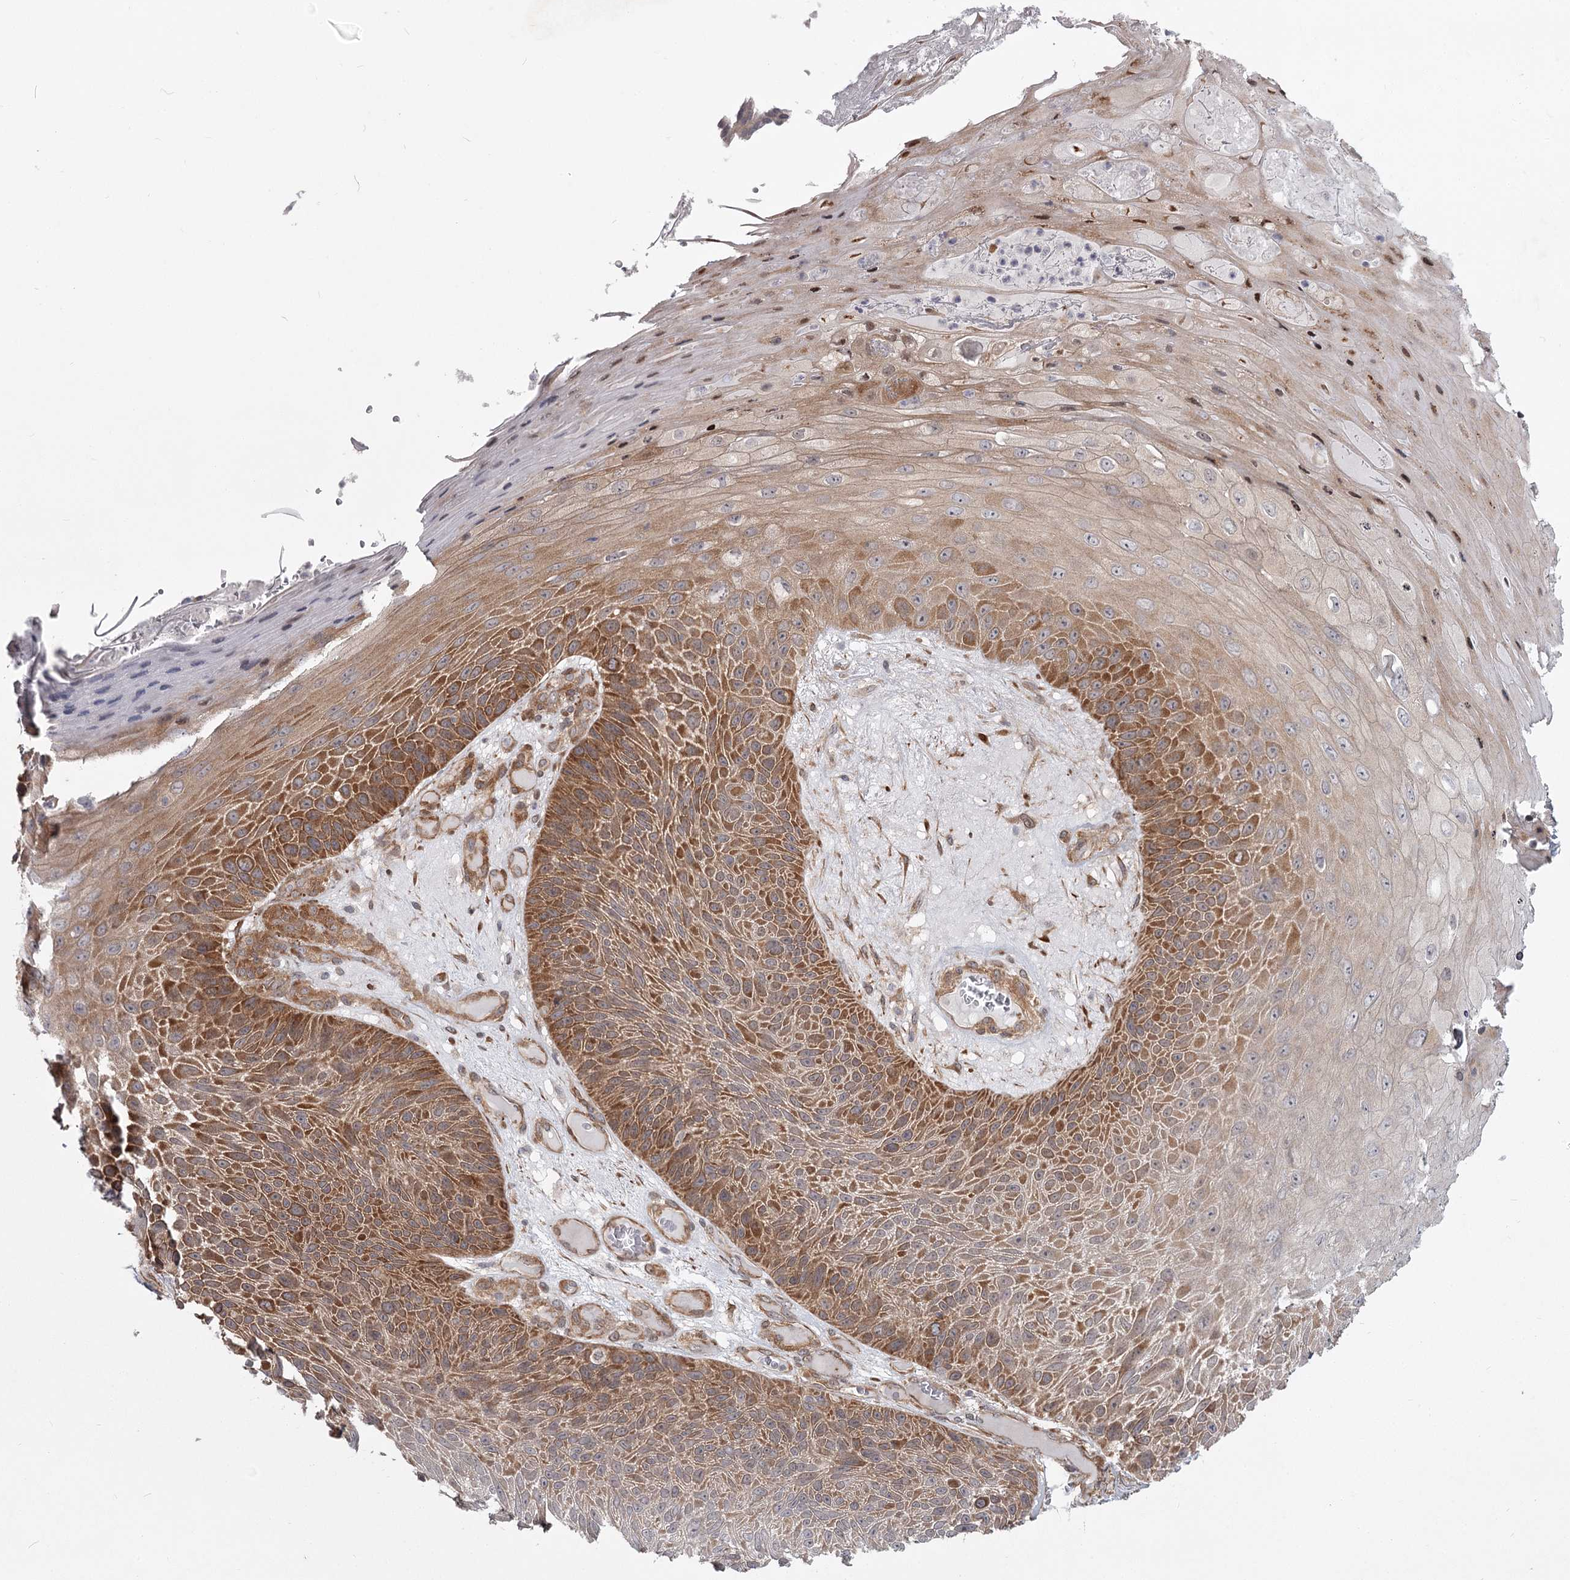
{"staining": {"intensity": "moderate", "quantity": ">75%", "location": "cytoplasmic/membranous"}, "tissue": "skin cancer", "cell_type": "Tumor cells", "image_type": "cancer", "snomed": [{"axis": "morphology", "description": "Squamous cell carcinoma, NOS"}, {"axis": "topography", "description": "Skin"}], "caption": "Human squamous cell carcinoma (skin) stained with a protein marker exhibits moderate staining in tumor cells.", "gene": "CCNG2", "patient": {"sex": "female", "age": 88}}